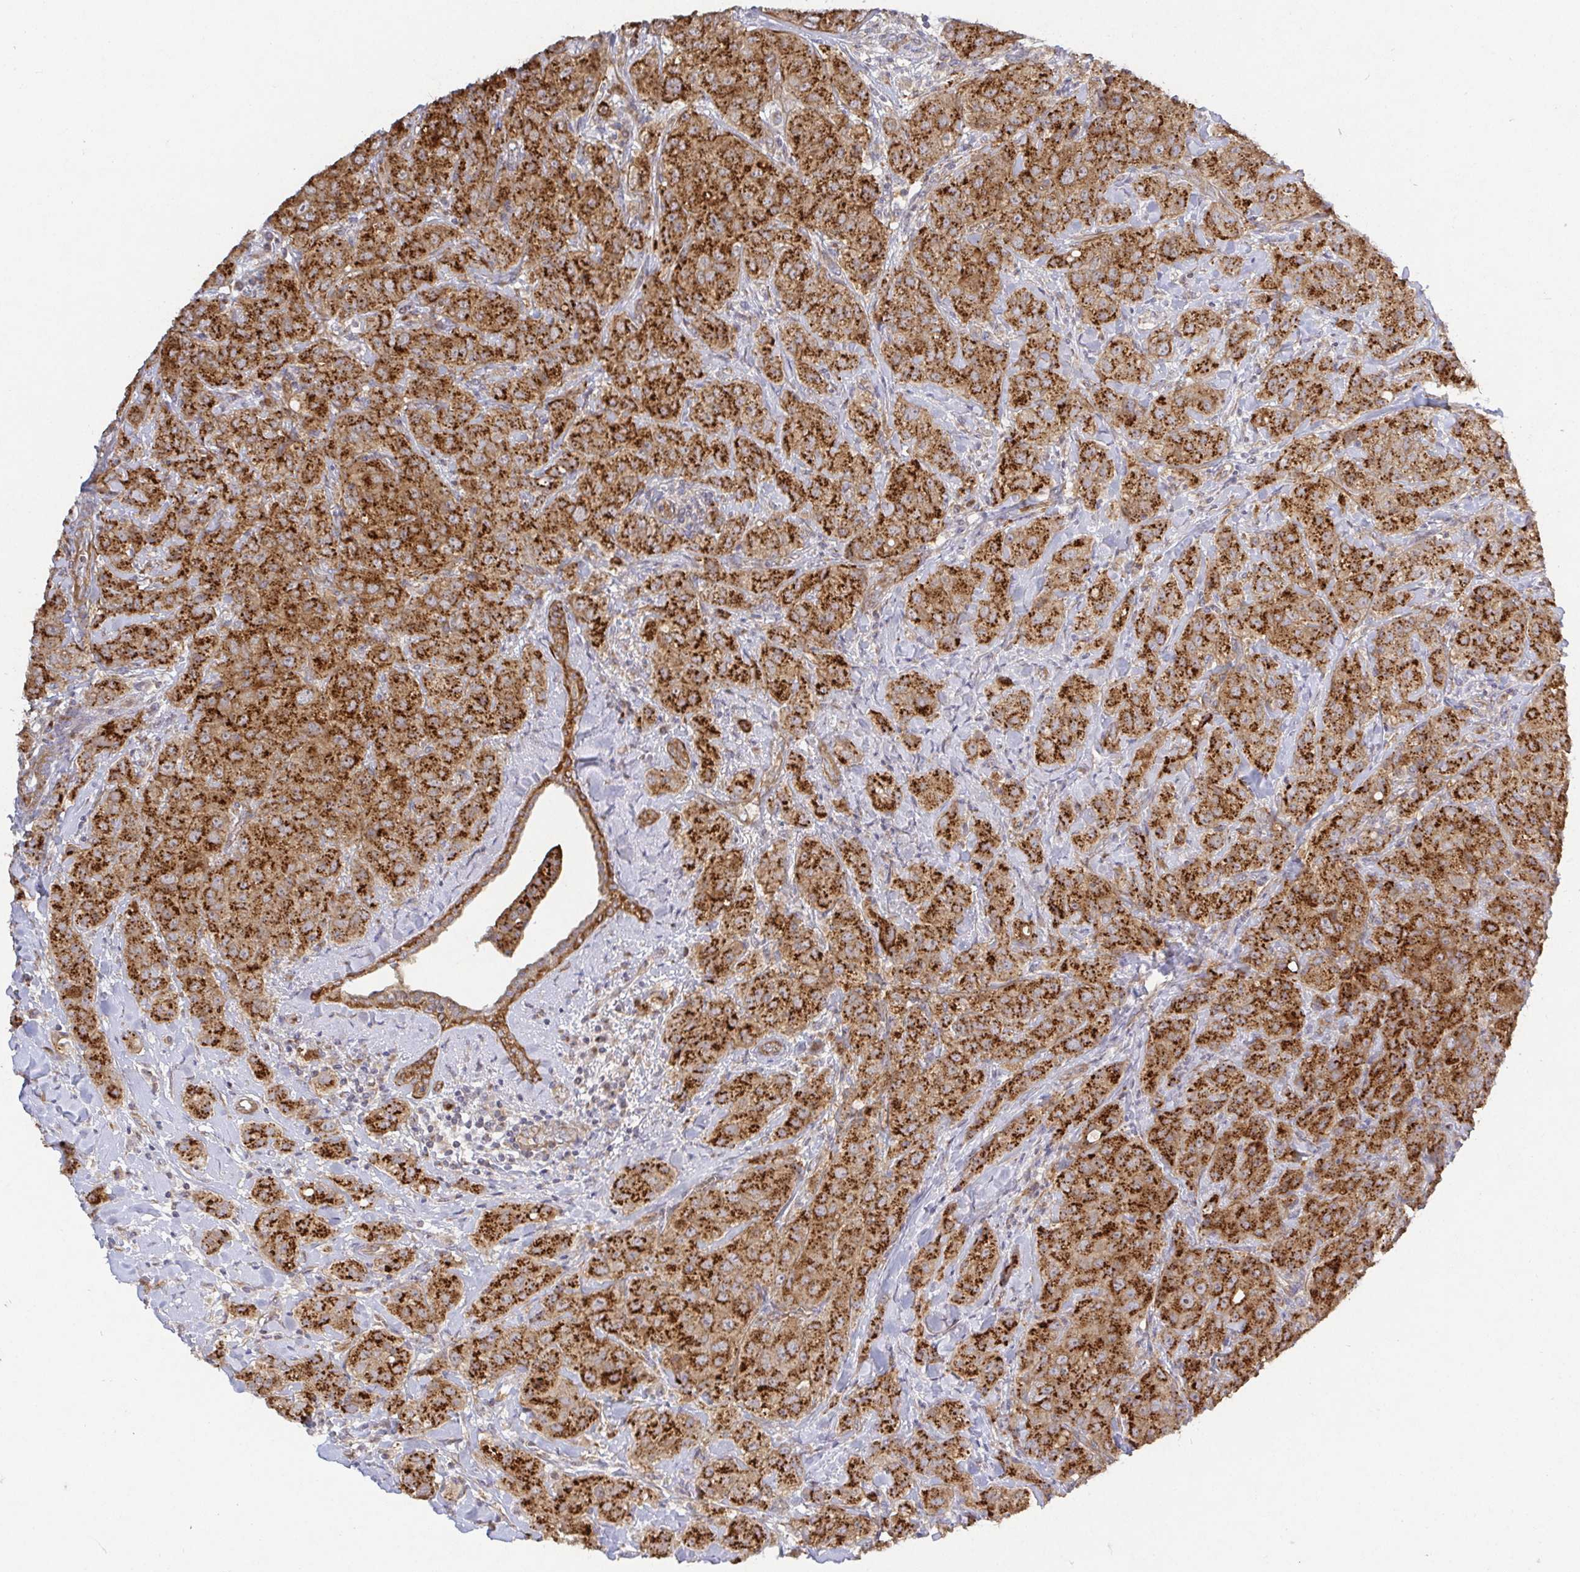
{"staining": {"intensity": "strong", "quantity": ">75%", "location": "cytoplasmic/membranous"}, "tissue": "breast cancer", "cell_type": "Tumor cells", "image_type": "cancer", "snomed": [{"axis": "morphology", "description": "Normal tissue, NOS"}, {"axis": "morphology", "description": "Duct carcinoma"}, {"axis": "topography", "description": "Breast"}], "caption": "Immunohistochemistry (DAB) staining of human breast cancer (infiltrating ductal carcinoma) displays strong cytoplasmic/membranous protein expression in about >75% of tumor cells.", "gene": "TM9SF4", "patient": {"sex": "female", "age": 43}}